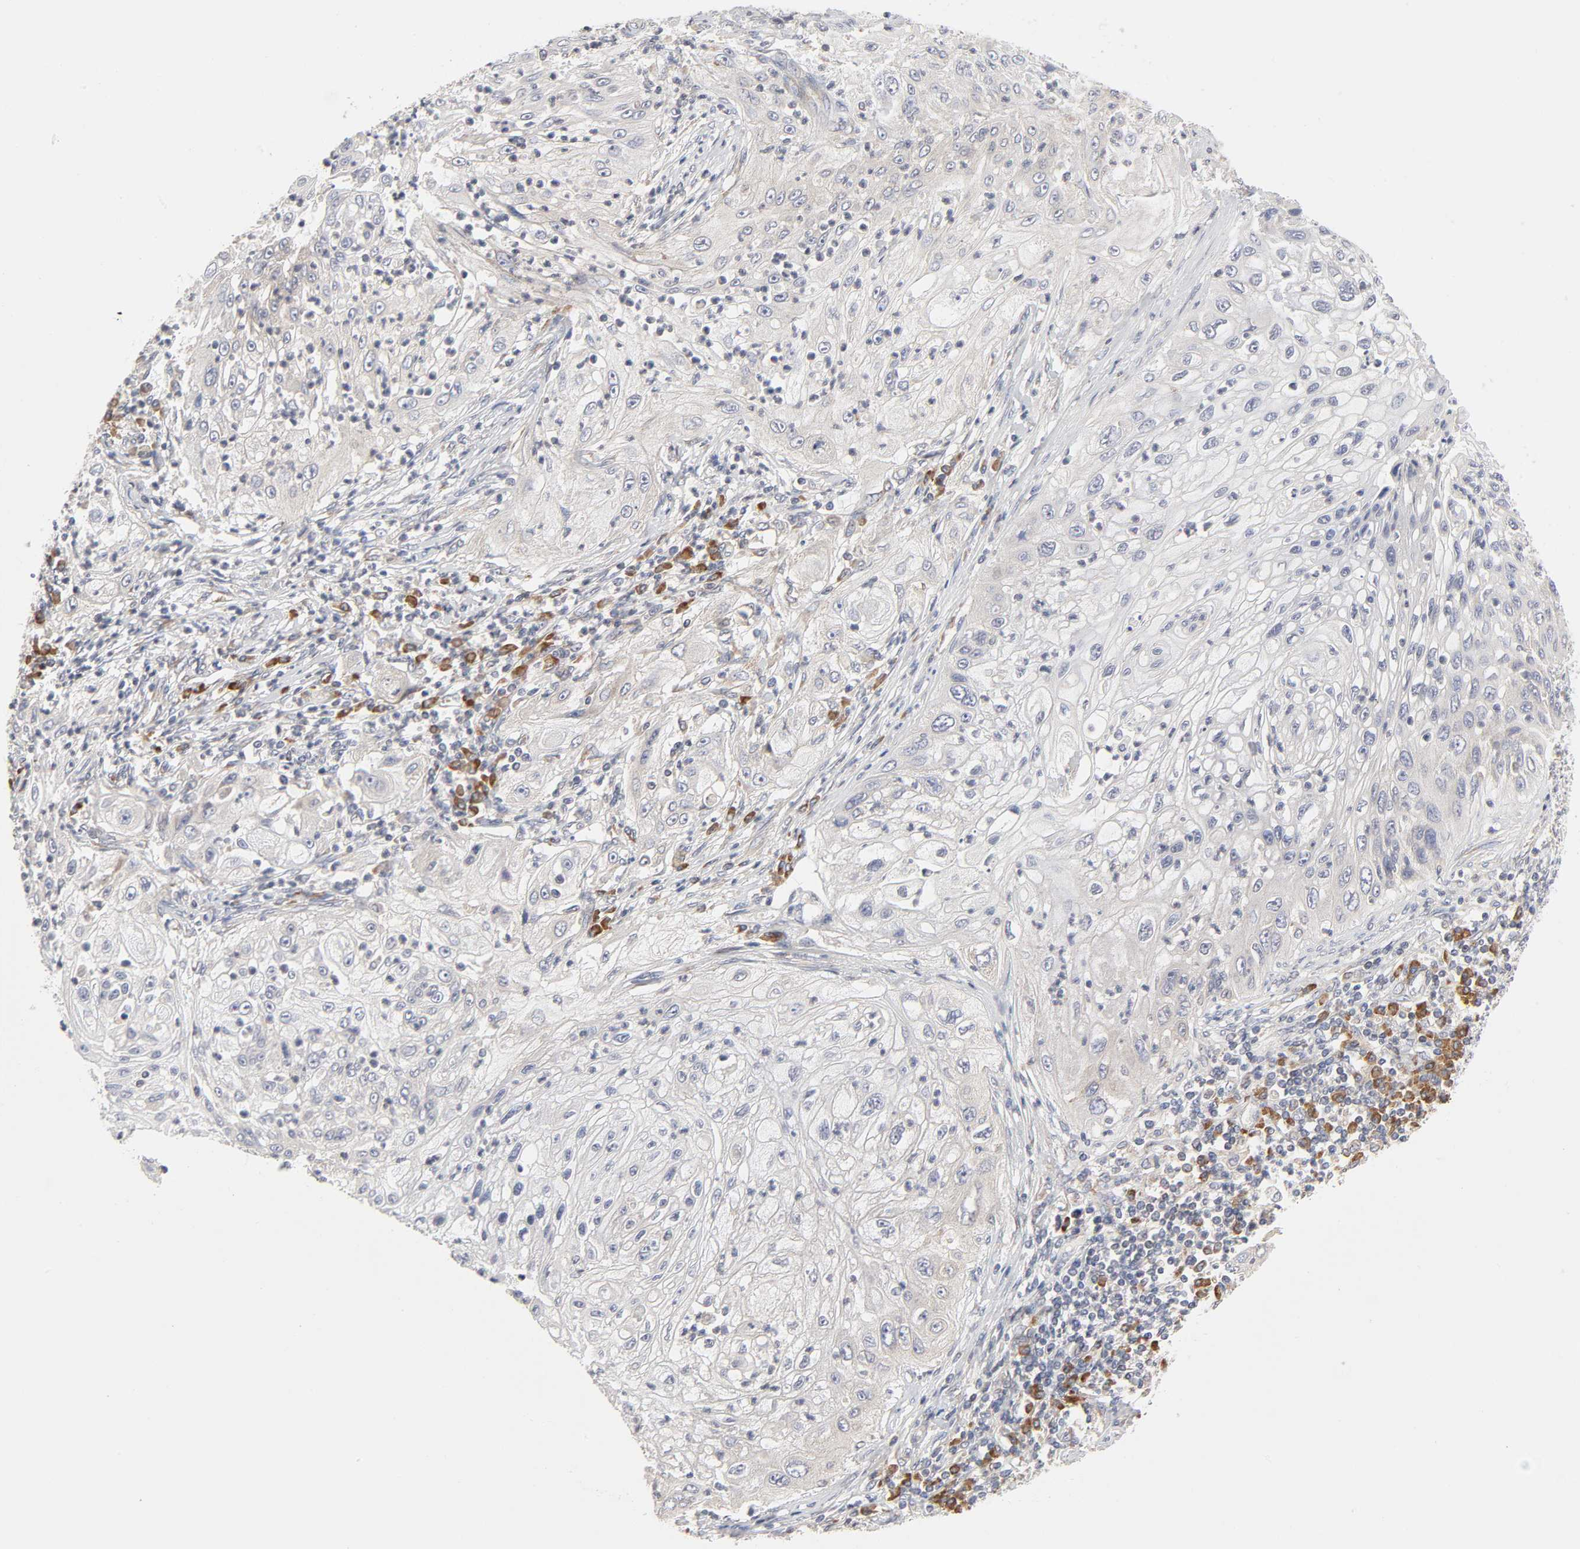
{"staining": {"intensity": "negative", "quantity": "none", "location": "none"}, "tissue": "lung cancer", "cell_type": "Tumor cells", "image_type": "cancer", "snomed": [{"axis": "morphology", "description": "Inflammation, NOS"}, {"axis": "morphology", "description": "Squamous cell carcinoma, NOS"}, {"axis": "topography", "description": "Lymph node"}, {"axis": "topography", "description": "Soft tissue"}, {"axis": "topography", "description": "Lung"}], "caption": "High magnification brightfield microscopy of lung squamous cell carcinoma stained with DAB (brown) and counterstained with hematoxylin (blue): tumor cells show no significant expression.", "gene": "IL4R", "patient": {"sex": "male", "age": 66}}